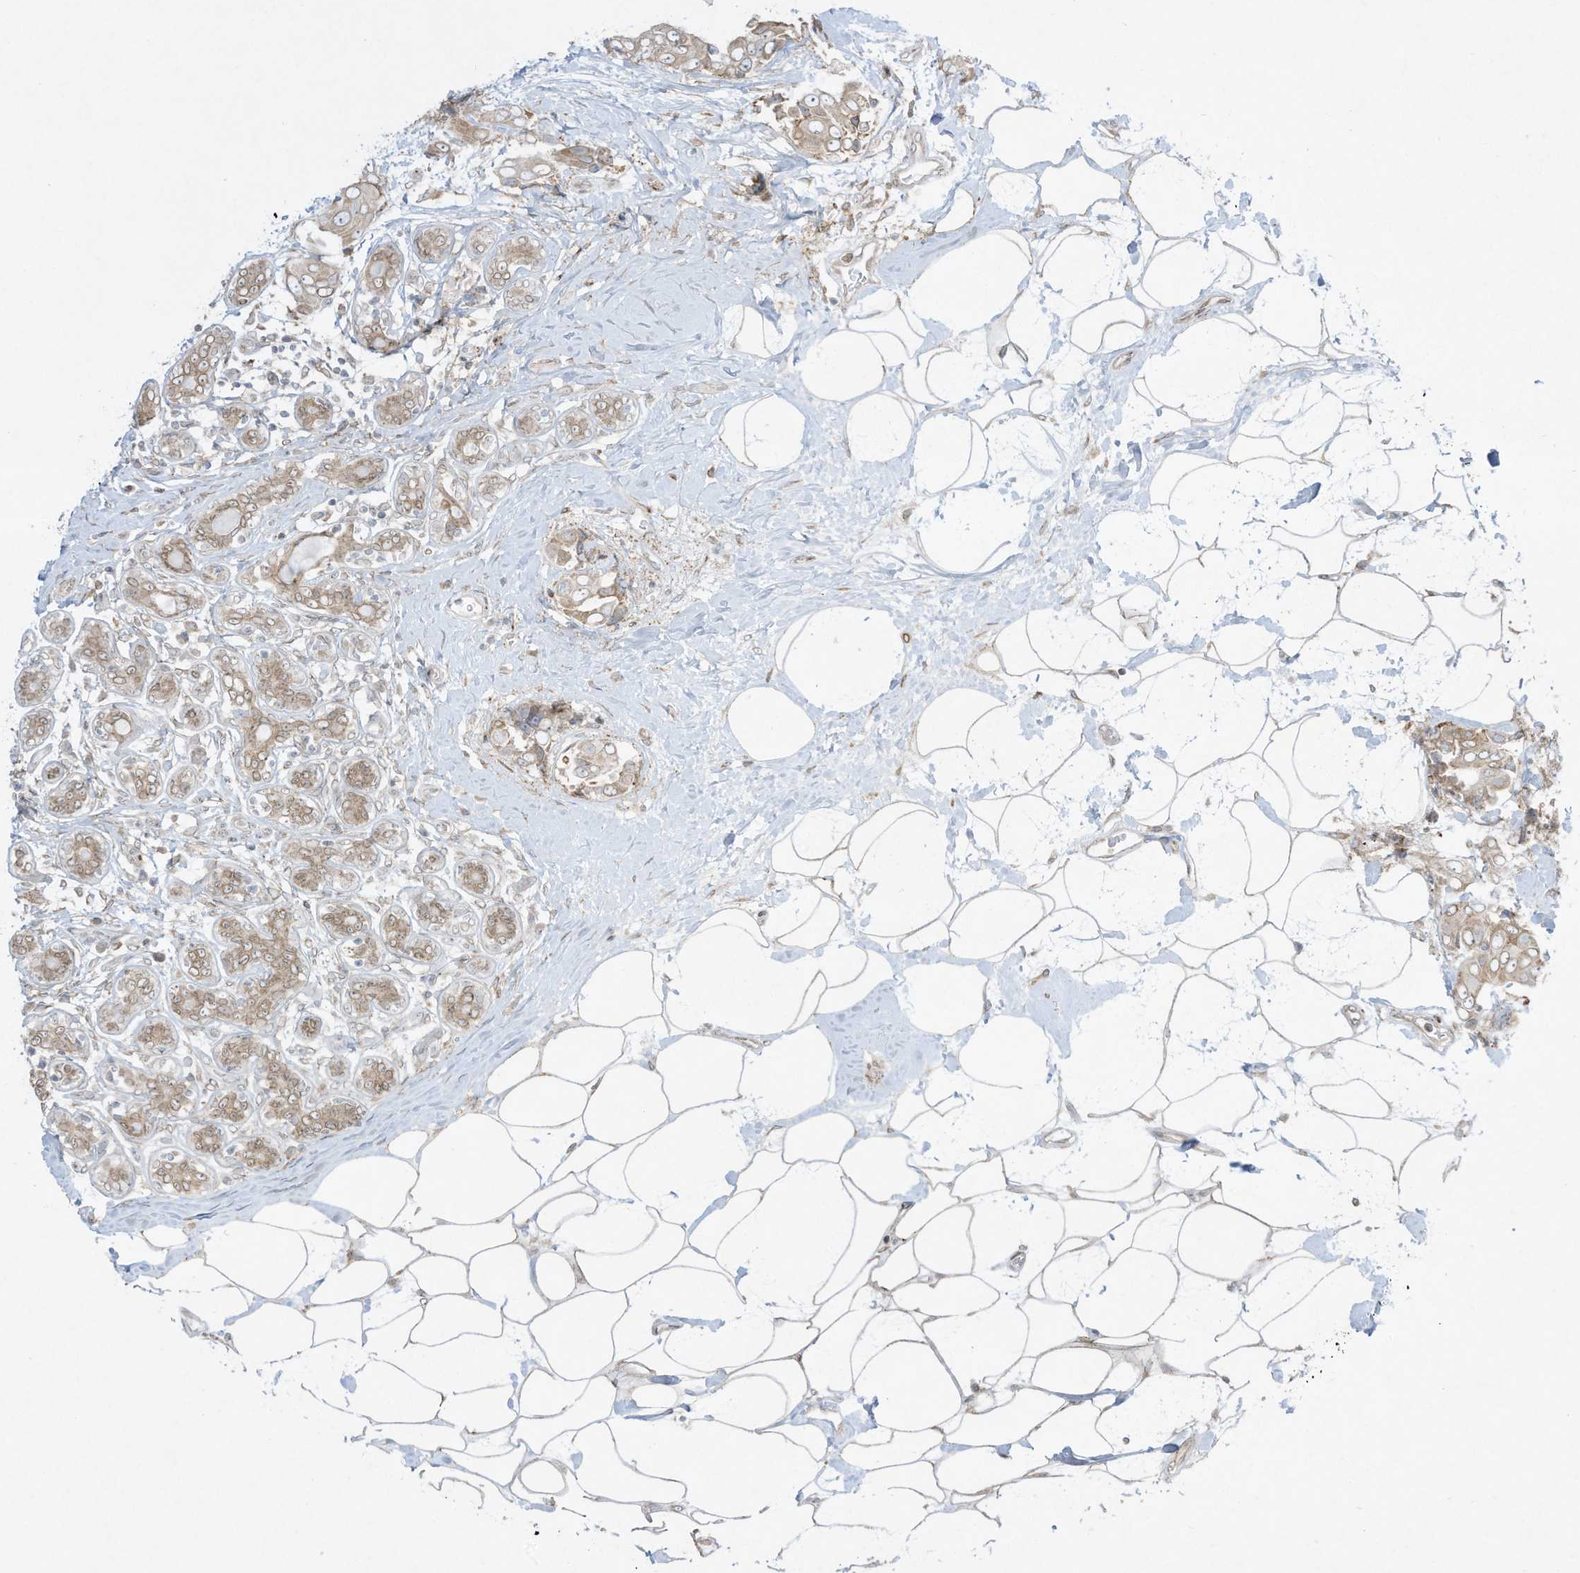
{"staining": {"intensity": "weak", "quantity": "<25%", "location": "cytoplasmic/membranous"}, "tissue": "breast cancer", "cell_type": "Tumor cells", "image_type": "cancer", "snomed": [{"axis": "morphology", "description": "Normal tissue, NOS"}, {"axis": "morphology", "description": "Duct carcinoma"}, {"axis": "topography", "description": "Breast"}], "caption": "The photomicrograph shows no staining of tumor cells in breast cancer (intraductal carcinoma).", "gene": "PTK6", "patient": {"sex": "female", "age": 39}}